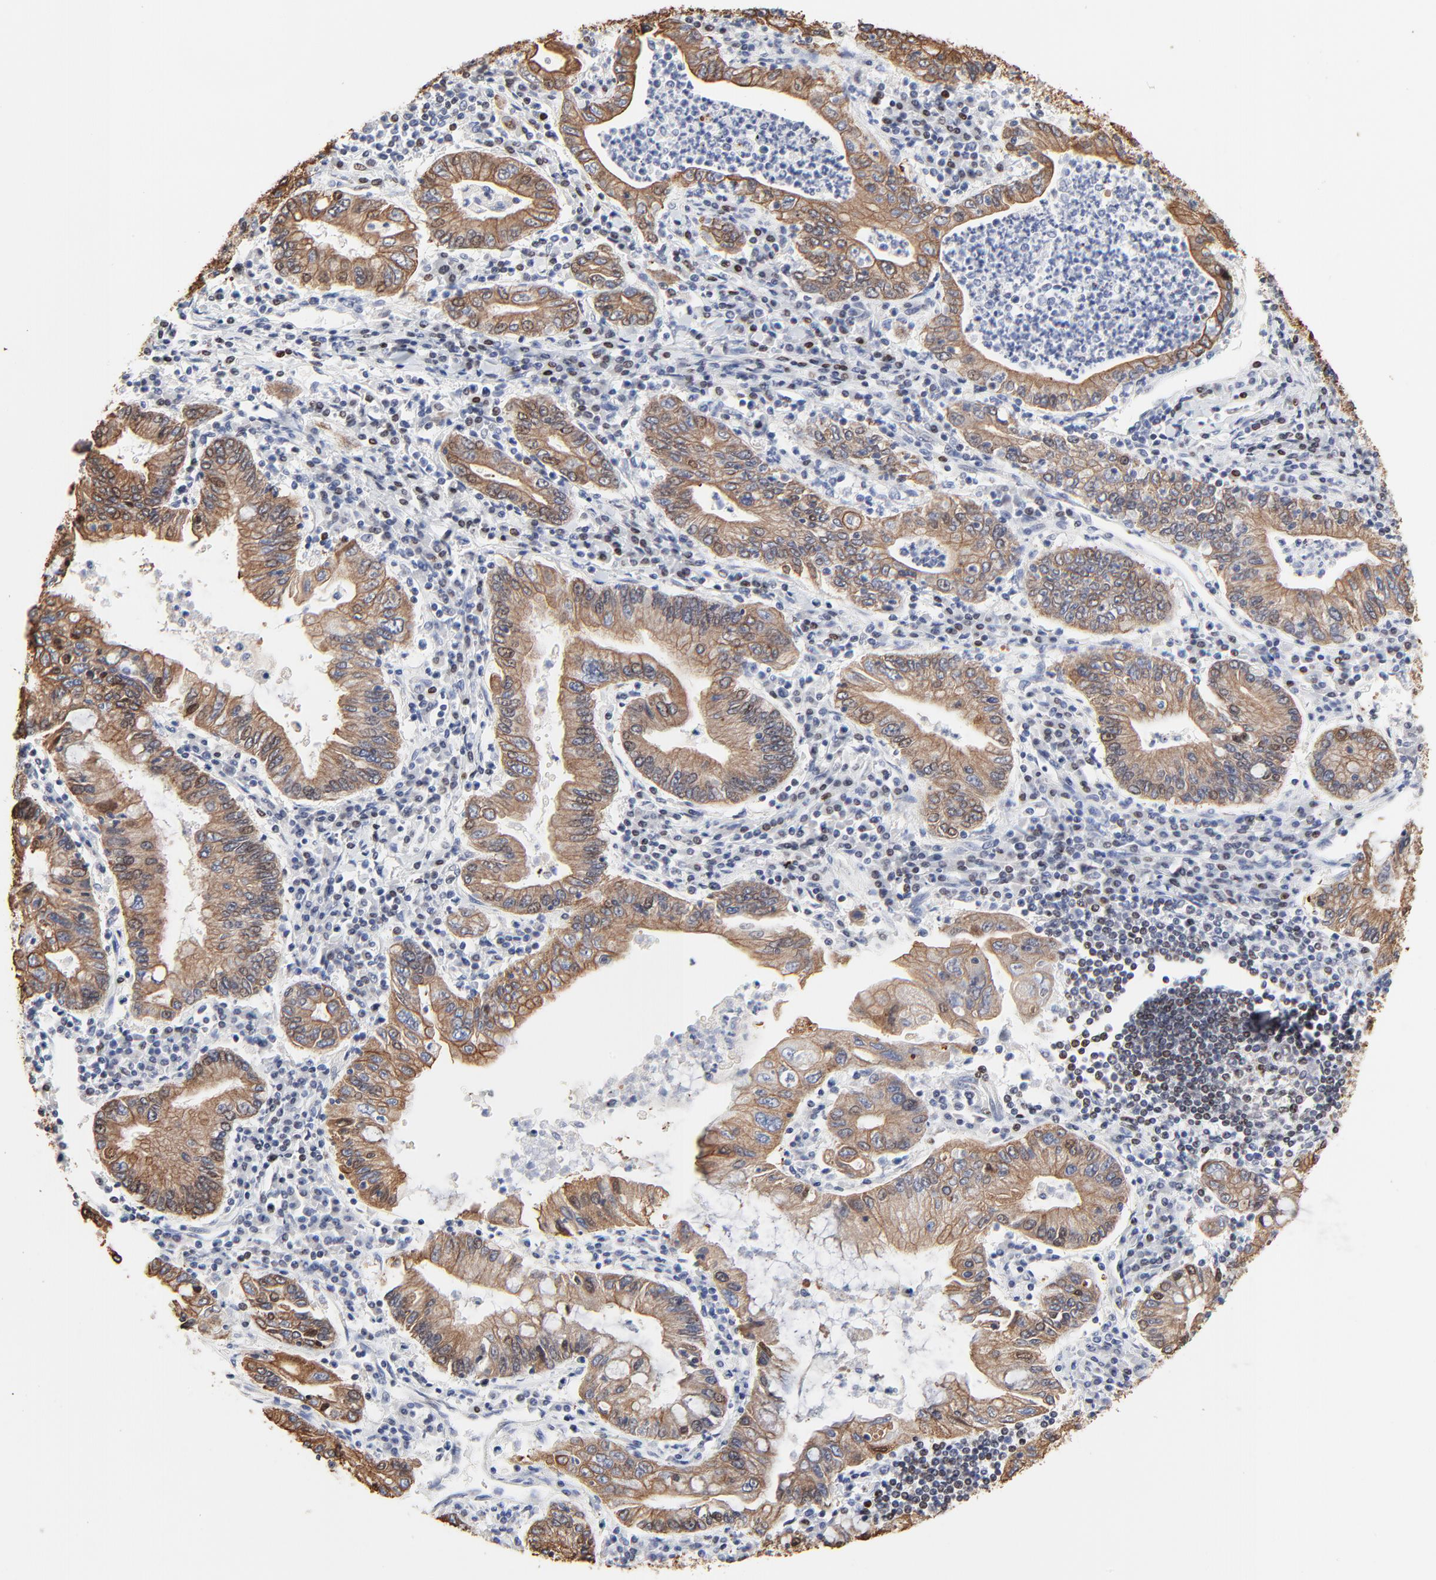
{"staining": {"intensity": "moderate", "quantity": ">75%", "location": "cytoplasmic/membranous"}, "tissue": "stomach cancer", "cell_type": "Tumor cells", "image_type": "cancer", "snomed": [{"axis": "morphology", "description": "Normal tissue, NOS"}, {"axis": "morphology", "description": "Adenocarcinoma, NOS"}, {"axis": "topography", "description": "Esophagus"}, {"axis": "topography", "description": "Stomach, upper"}, {"axis": "topography", "description": "Peripheral nerve tissue"}], "caption": "Stomach cancer was stained to show a protein in brown. There is medium levels of moderate cytoplasmic/membranous positivity in approximately >75% of tumor cells. Ihc stains the protein in brown and the nuclei are stained blue.", "gene": "LNX1", "patient": {"sex": "male", "age": 62}}